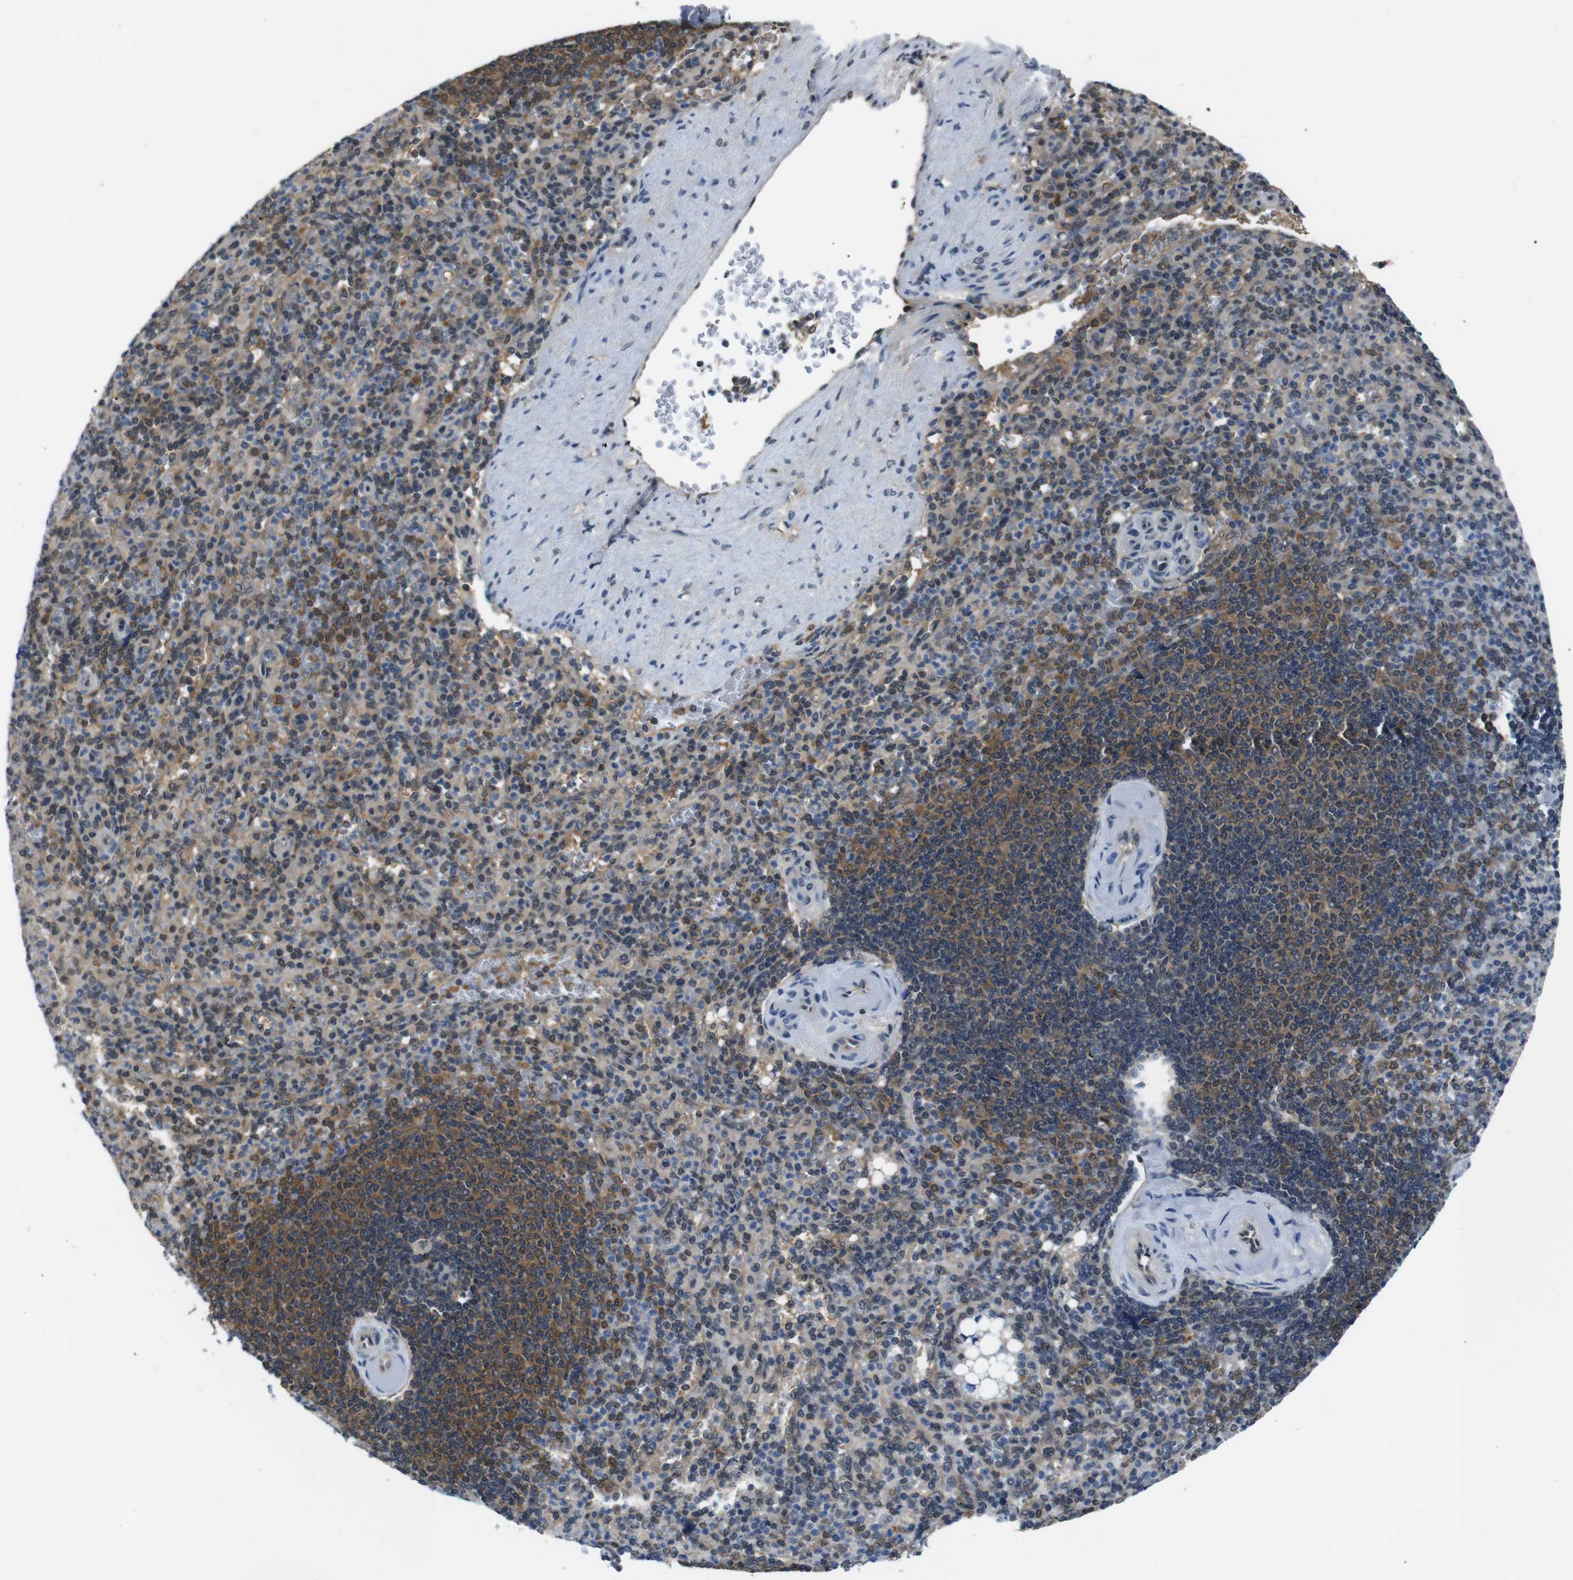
{"staining": {"intensity": "weak", "quantity": "25%-75%", "location": "cytoplasmic/membranous,nuclear"}, "tissue": "spleen", "cell_type": "Cells in red pulp", "image_type": "normal", "snomed": [{"axis": "morphology", "description": "Normal tissue, NOS"}, {"axis": "topography", "description": "Spleen"}], "caption": "A brown stain shows weak cytoplasmic/membranous,nuclear staining of a protein in cells in red pulp of normal human spleen.", "gene": "UBXN1", "patient": {"sex": "female", "age": 74}}